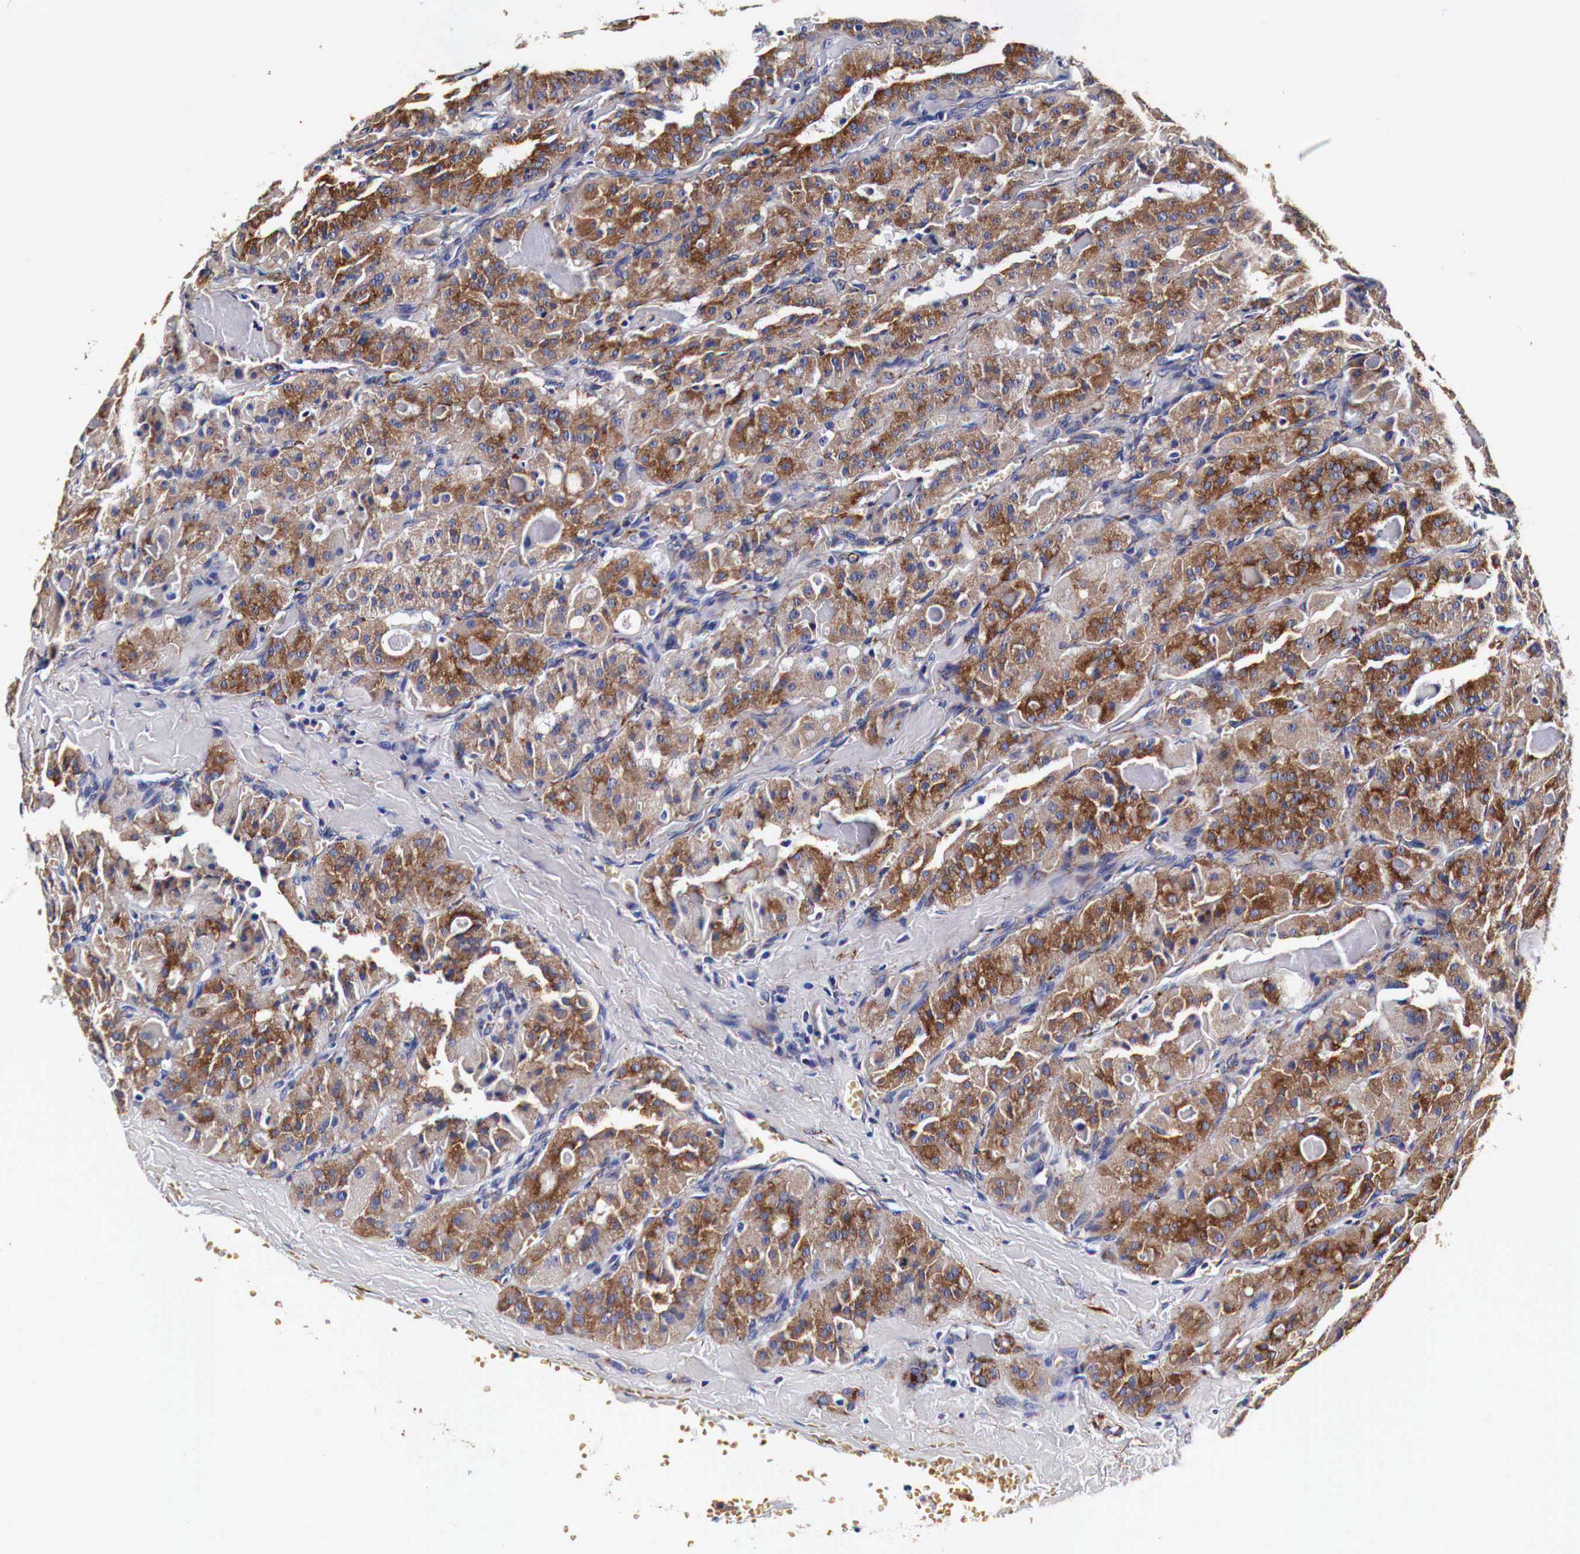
{"staining": {"intensity": "strong", "quantity": ">75%", "location": "cytoplasmic/membranous"}, "tissue": "thyroid cancer", "cell_type": "Tumor cells", "image_type": "cancer", "snomed": [{"axis": "morphology", "description": "Carcinoma, NOS"}, {"axis": "topography", "description": "Thyroid gland"}], "caption": "Thyroid cancer was stained to show a protein in brown. There is high levels of strong cytoplasmic/membranous expression in approximately >75% of tumor cells. The protein is stained brown, and the nuclei are stained in blue (DAB IHC with brightfield microscopy, high magnification).", "gene": "CKAP4", "patient": {"sex": "male", "age": 76}}